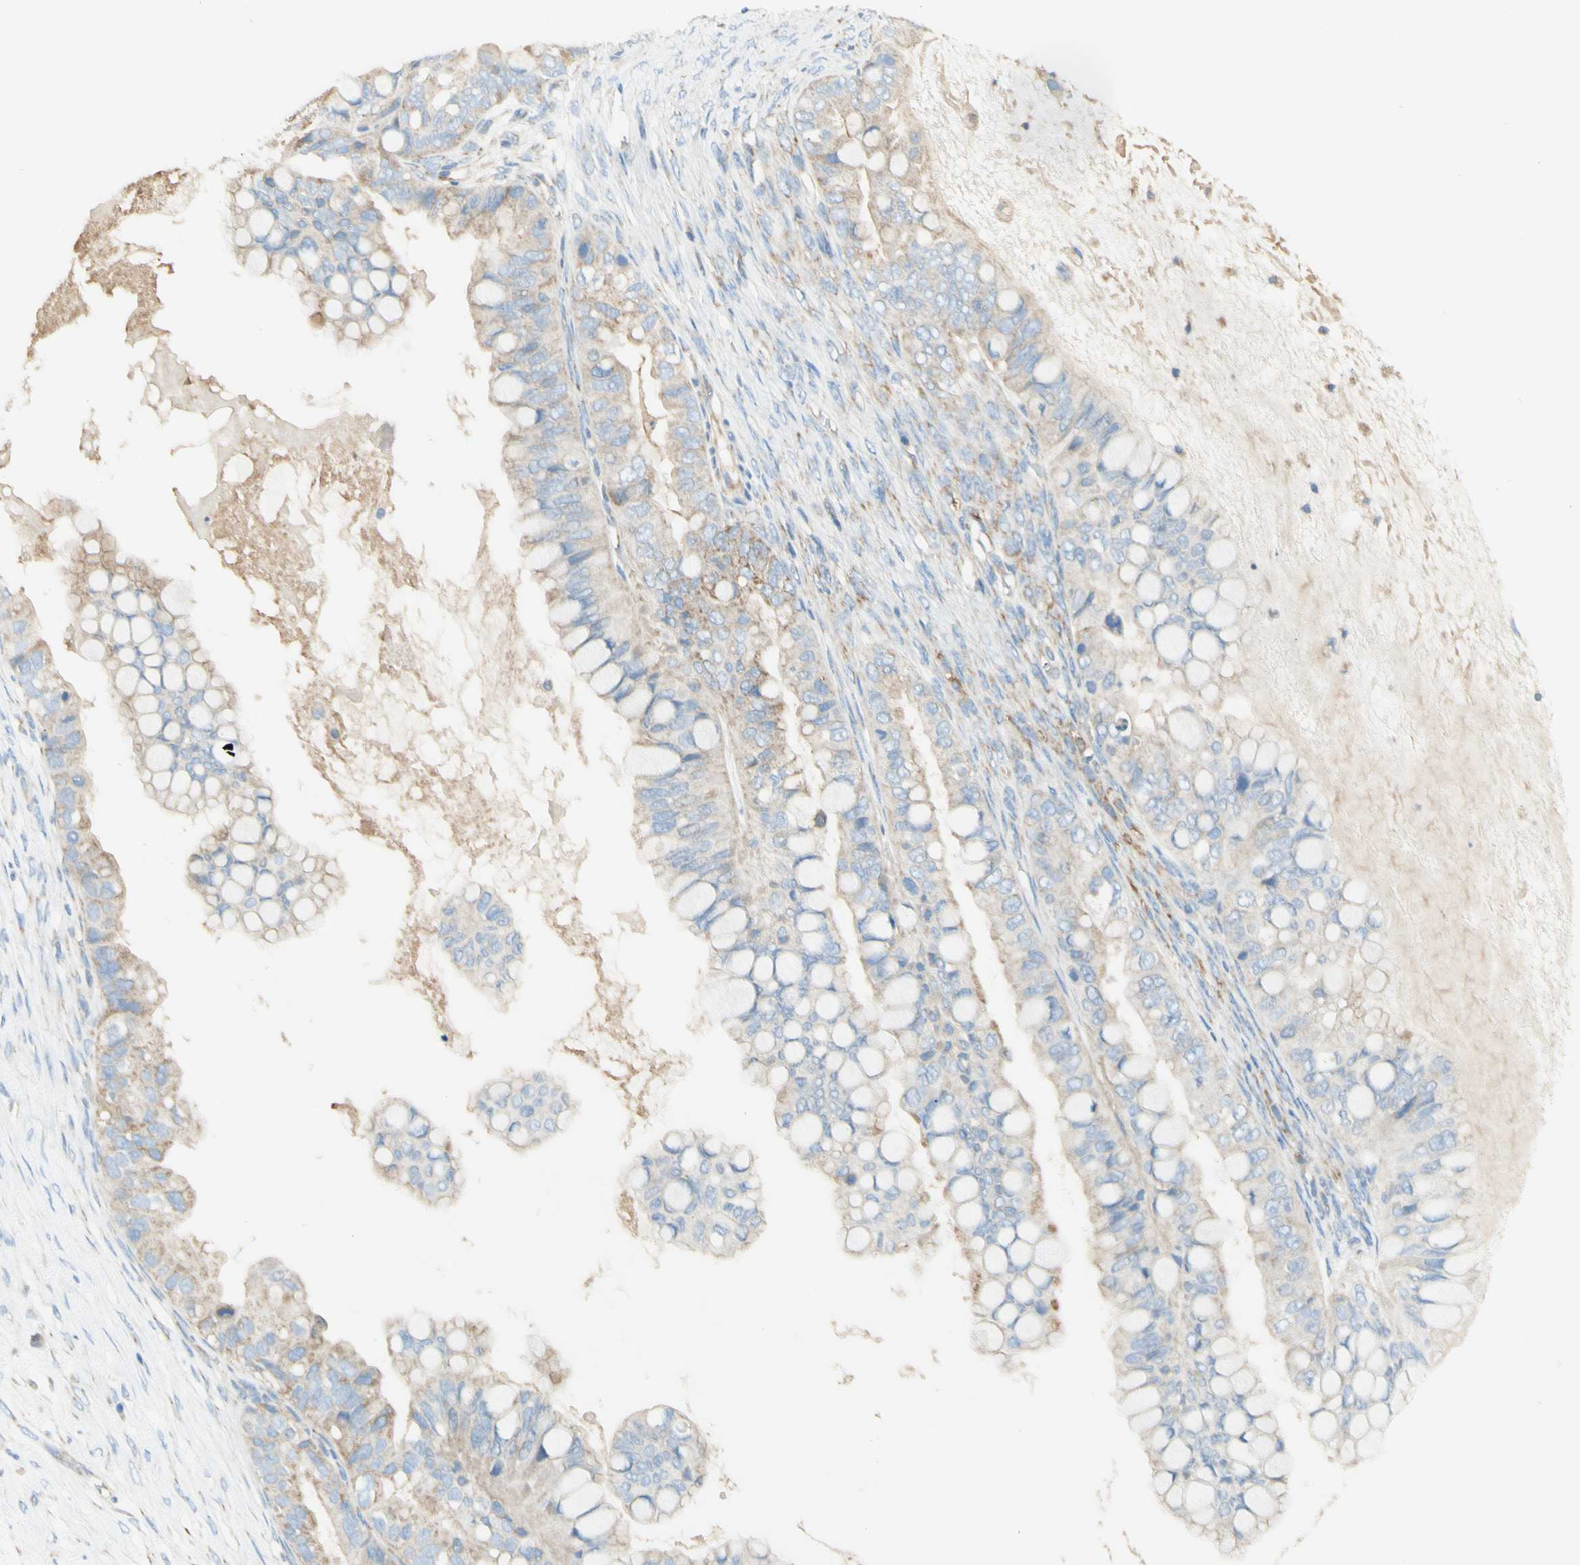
{"staining": {"intensity": "weak", "quantity": ">75%", "location": "cytoplasmic/membranous"}, "tissue": "ovarian cancer", "cell_type": "Tumor cells", "image_type": "cancer", "snomed": [{"axis": "morphology", "description": "Cystadenocarcinoma, mucinous, NOS"}, {"axis": "topography", "description": "Ovary"}], "caption": "Ovarian cancer tissue reveals weak cytoplasmic/membranous staining in approximately >75% of tumor cells, visualized by immunohistochemistry.", "gene": "ARMC10", "patient": {"sex": "female", "age": 80}}